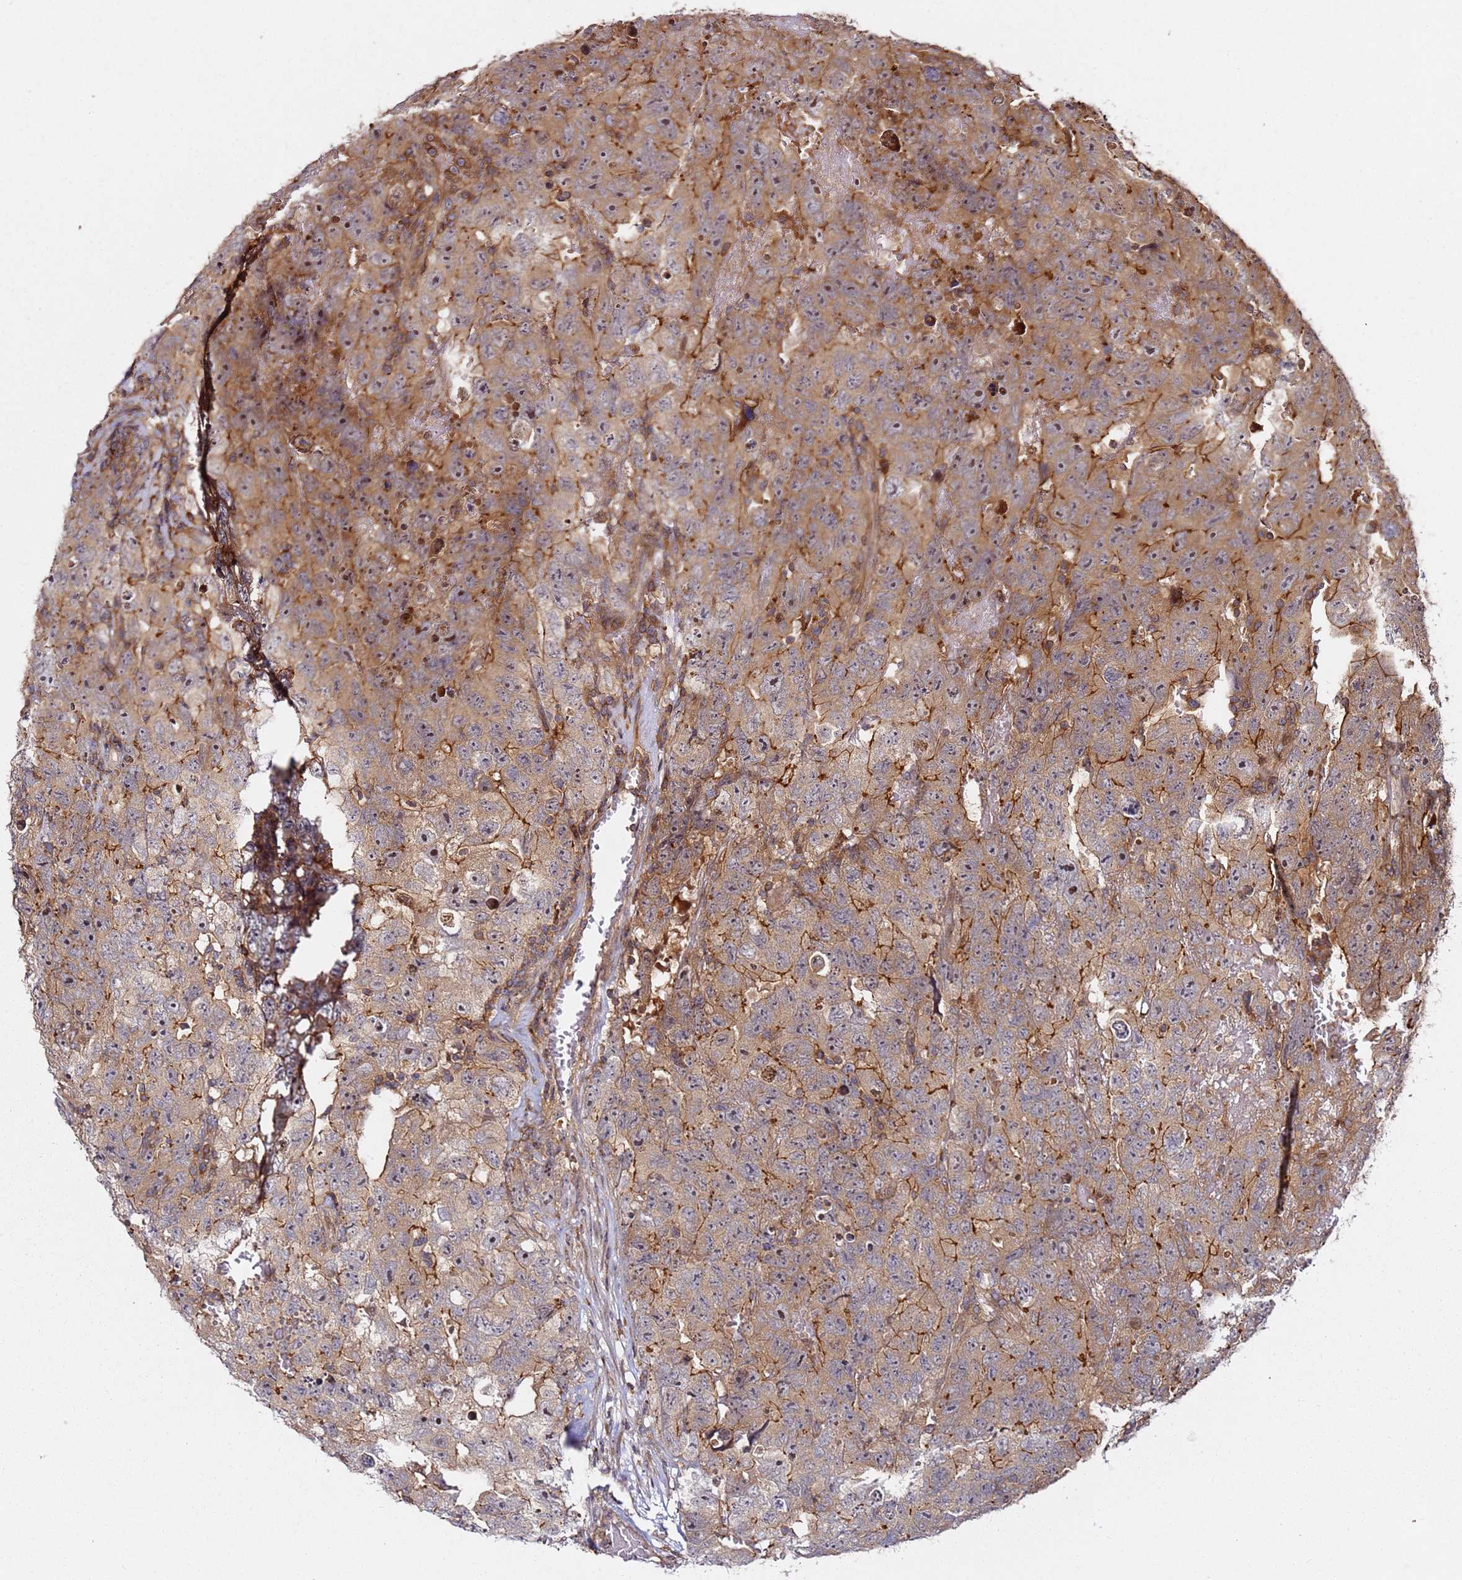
{"staining": {"intensity": "moderate", "quantity": "25%-75%", "location": "cytoplasmic/membranous,nuclear"}, "tissue": "testis cancer", "cell_type": "Tumor cells", "image_type": "cancer", "snomed": [{"axis": "morphology", "description": "Carcinoma, Embryonal, NOS"}, {"axis": "topography", "description": "Testis"}], "caption": "Immunohistochemical staining of human testis cancer (embryonal carcinoma) shows medium levels of moderate cytoplasmic/membranous and nuclear protein expression in about 25%-75% of tumor cells. Using DAB (brown) and hematoxylin (blue) stains, captured at high magnification using brightfield microscopy.", "gene": "PRMT7", "patient": {"sex": "male", "age": 45}}